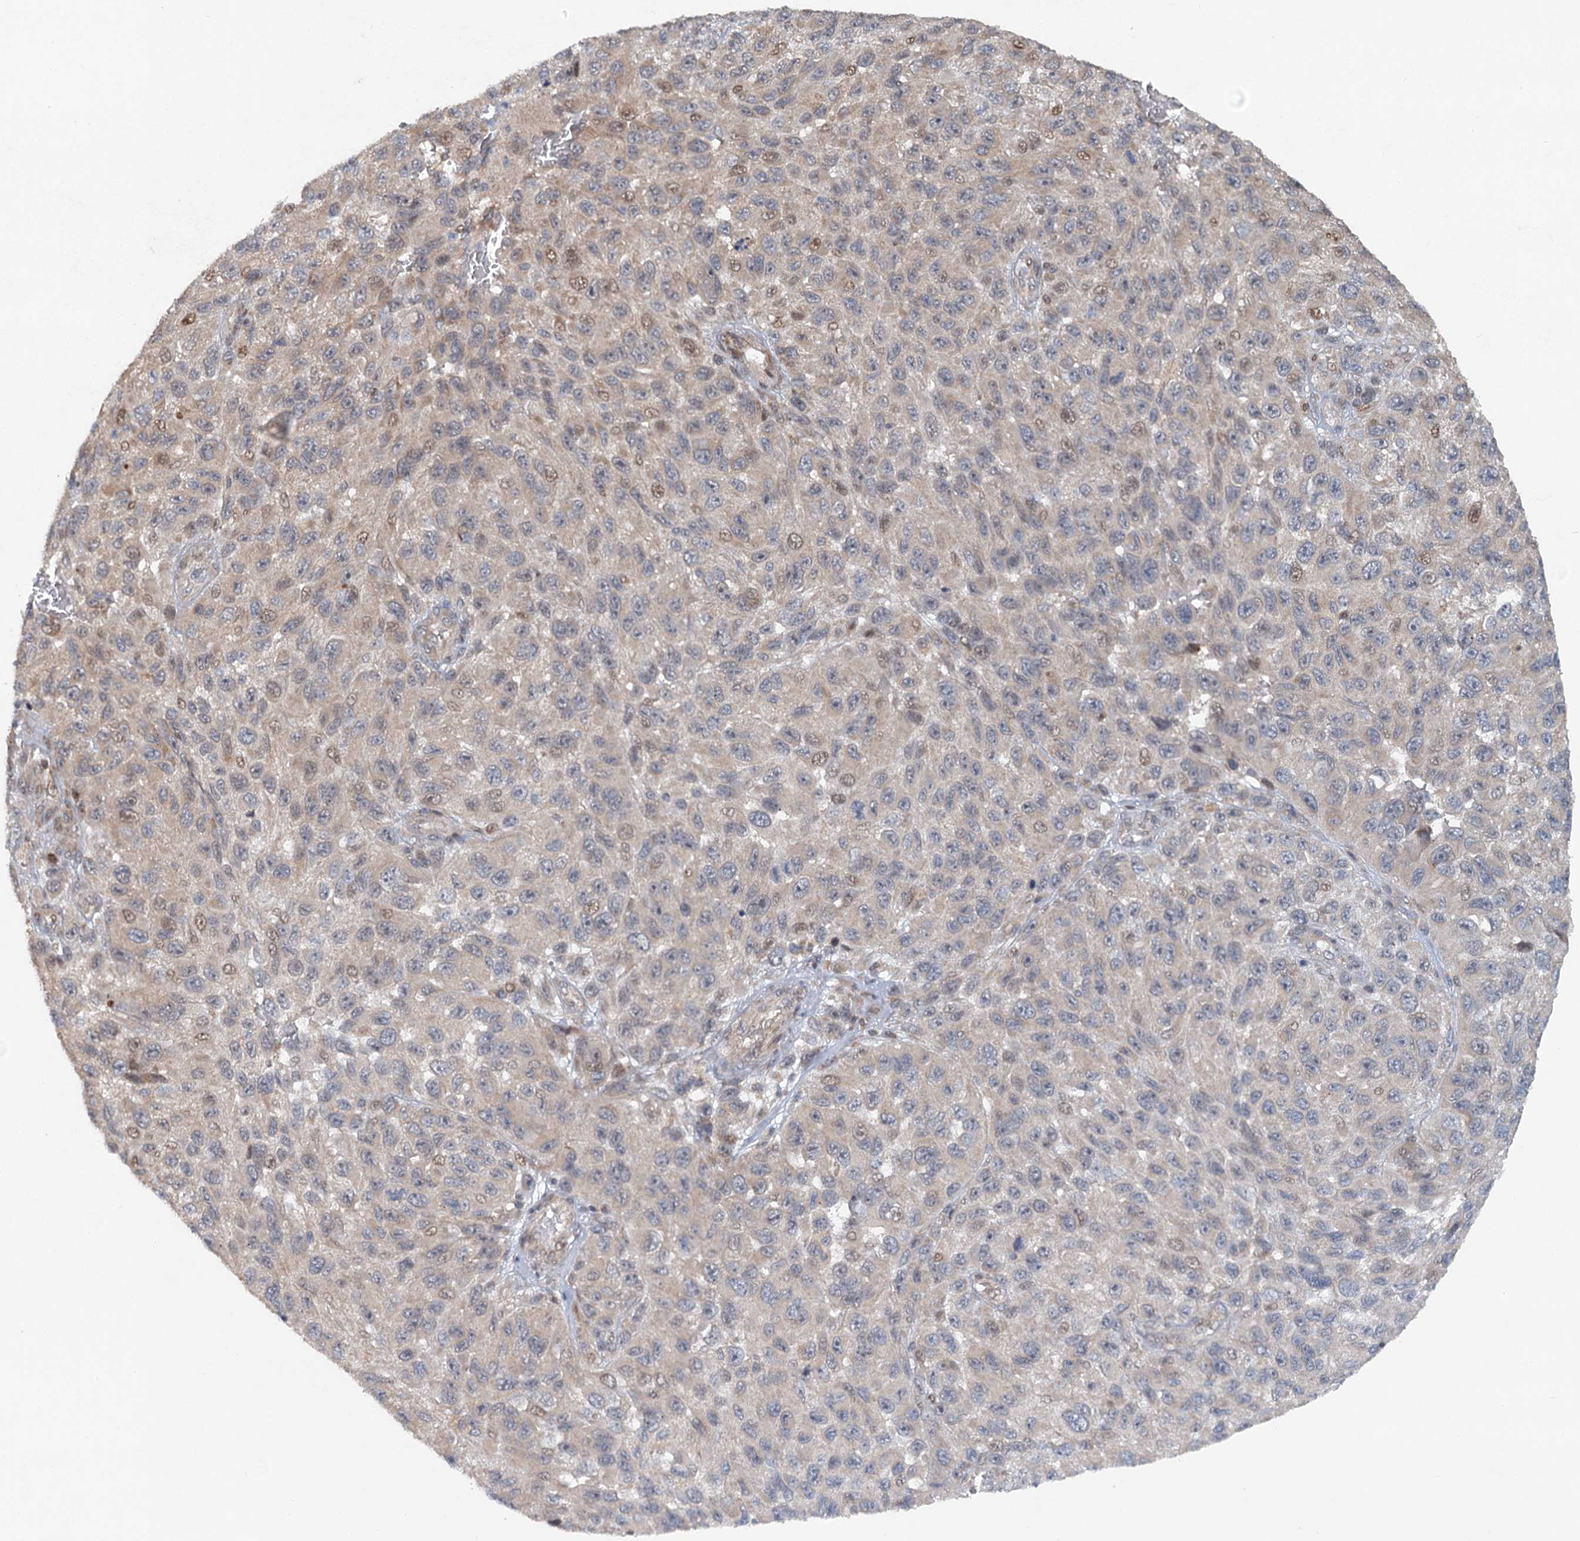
{"staining": {"intensity": "weak", "quantity": "25%-75%", "location": "cytoplasmic/membranous,nuclear"}, "tissue": "melanoma", "cell_type": "Tumor cells", "image_type": "cancer", "snomed": [{"axis": "morphology", "description": "Normal tissue, NOS"}, {"axis": "morphology", "description": "Malignant melanoma, NOS"}, {"axis": "topography", "description": "Skin"}], "caption": "IHC (DAB (3,3'-diaminobenzidine)) staining of malignant melanoma reveals weak cytoplasmic/membranous and nuclear protein expression in about 25%-75% of tumor cells.", "gene": "SRPX2", "patient": {"sex": "female", "age": 96}}